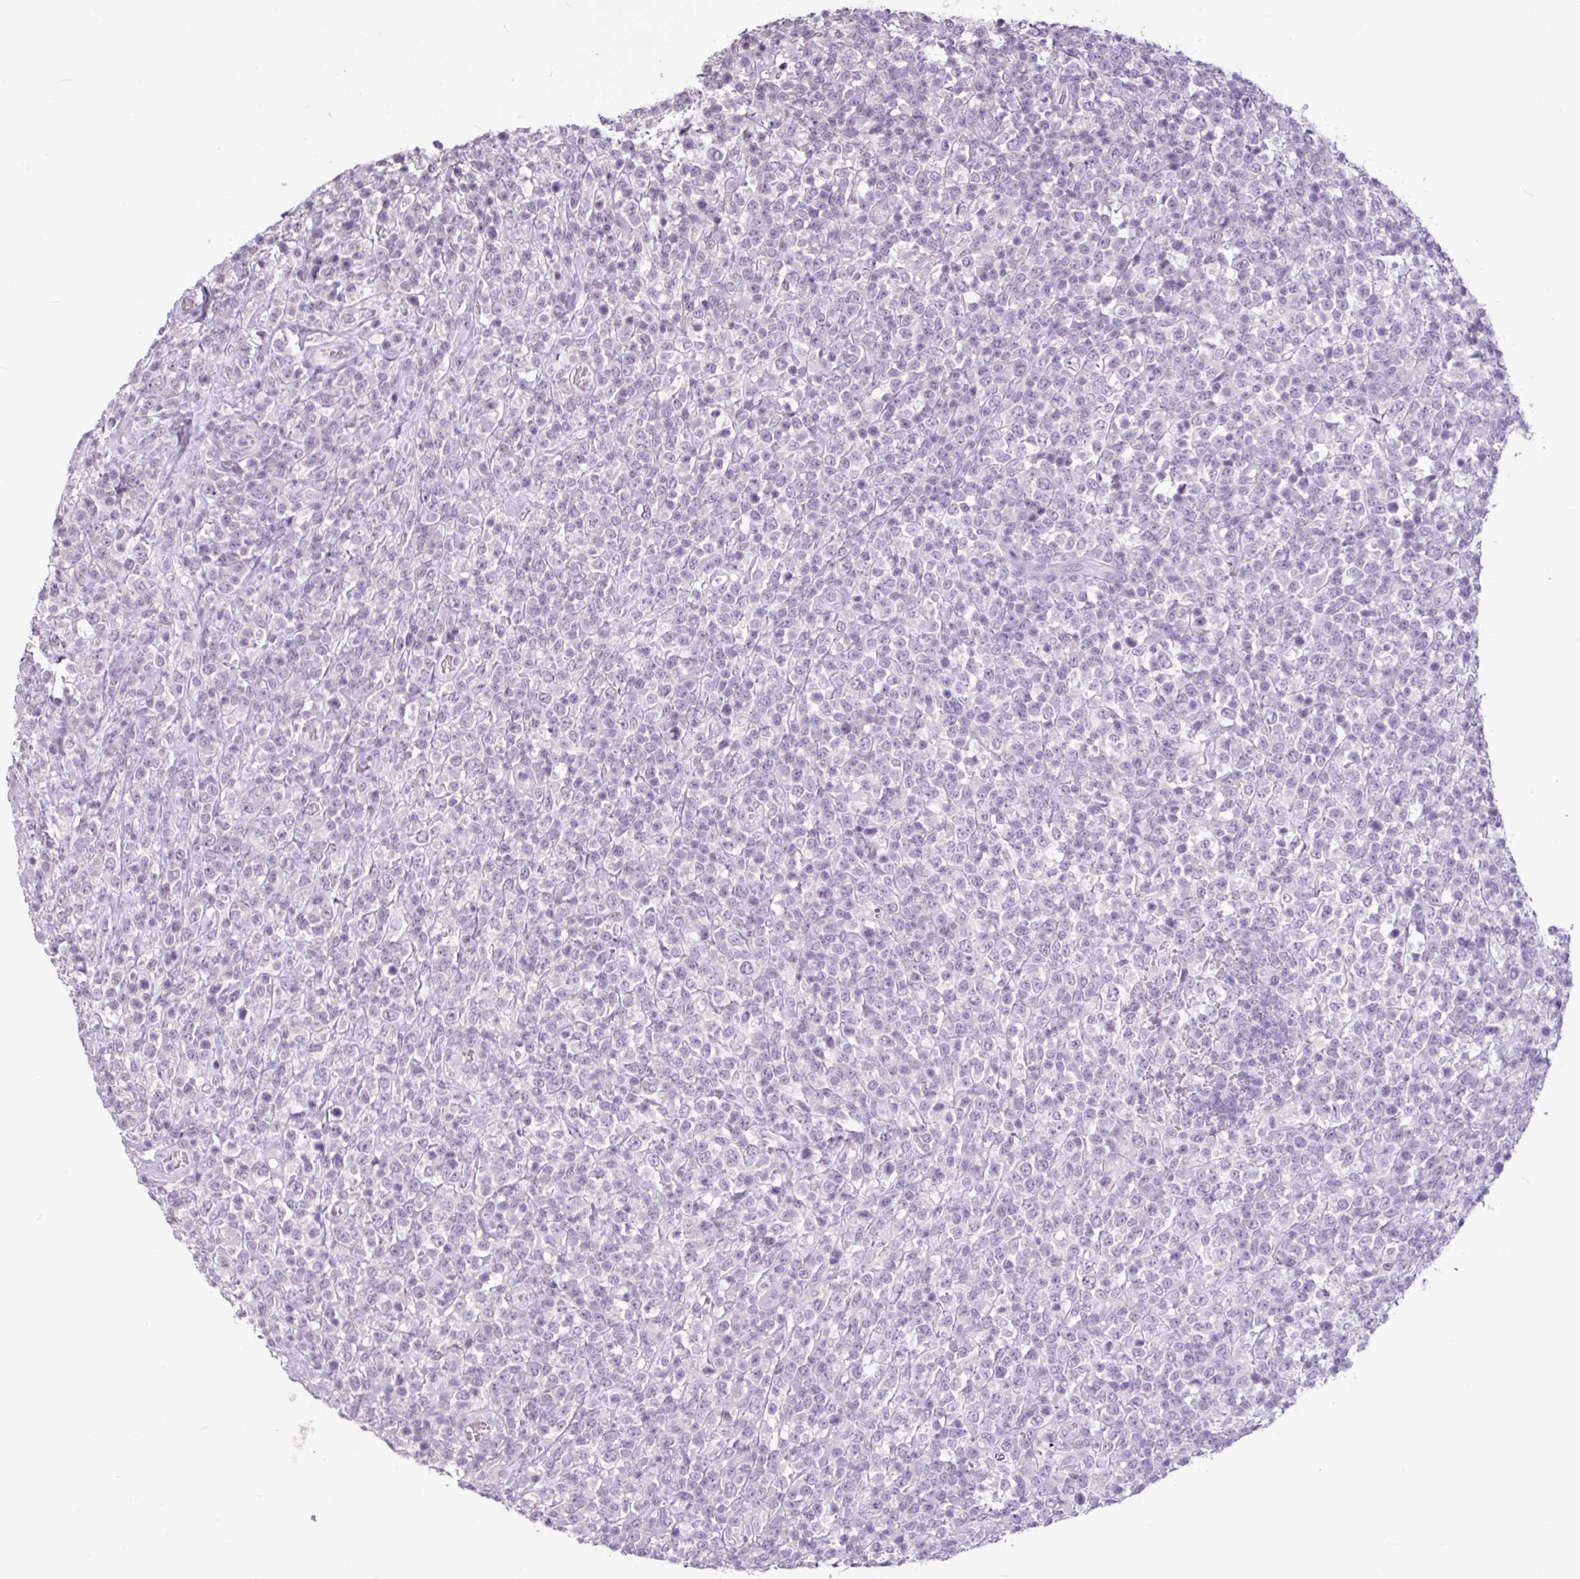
{"staining": {"intensity": "negative", "quantity": "none", "location": "none"}, "tissue": "lymphoma", "cell_type": "Tumor cells", "image_type": "cancer", "snomed": [{"axis": "morphology", "description": "Malignant lymphoma, non-Hodgkin's type, High grade"}, {"axis": "topography", "description": "Colon"}], "caption": "The immunohistochemistry (IHC) photomicrograph has no significant positivity in tumor cells of lymphoma tissue.", "gene": "AMY2A", "patient": {"sex": "female", "age": 53}}